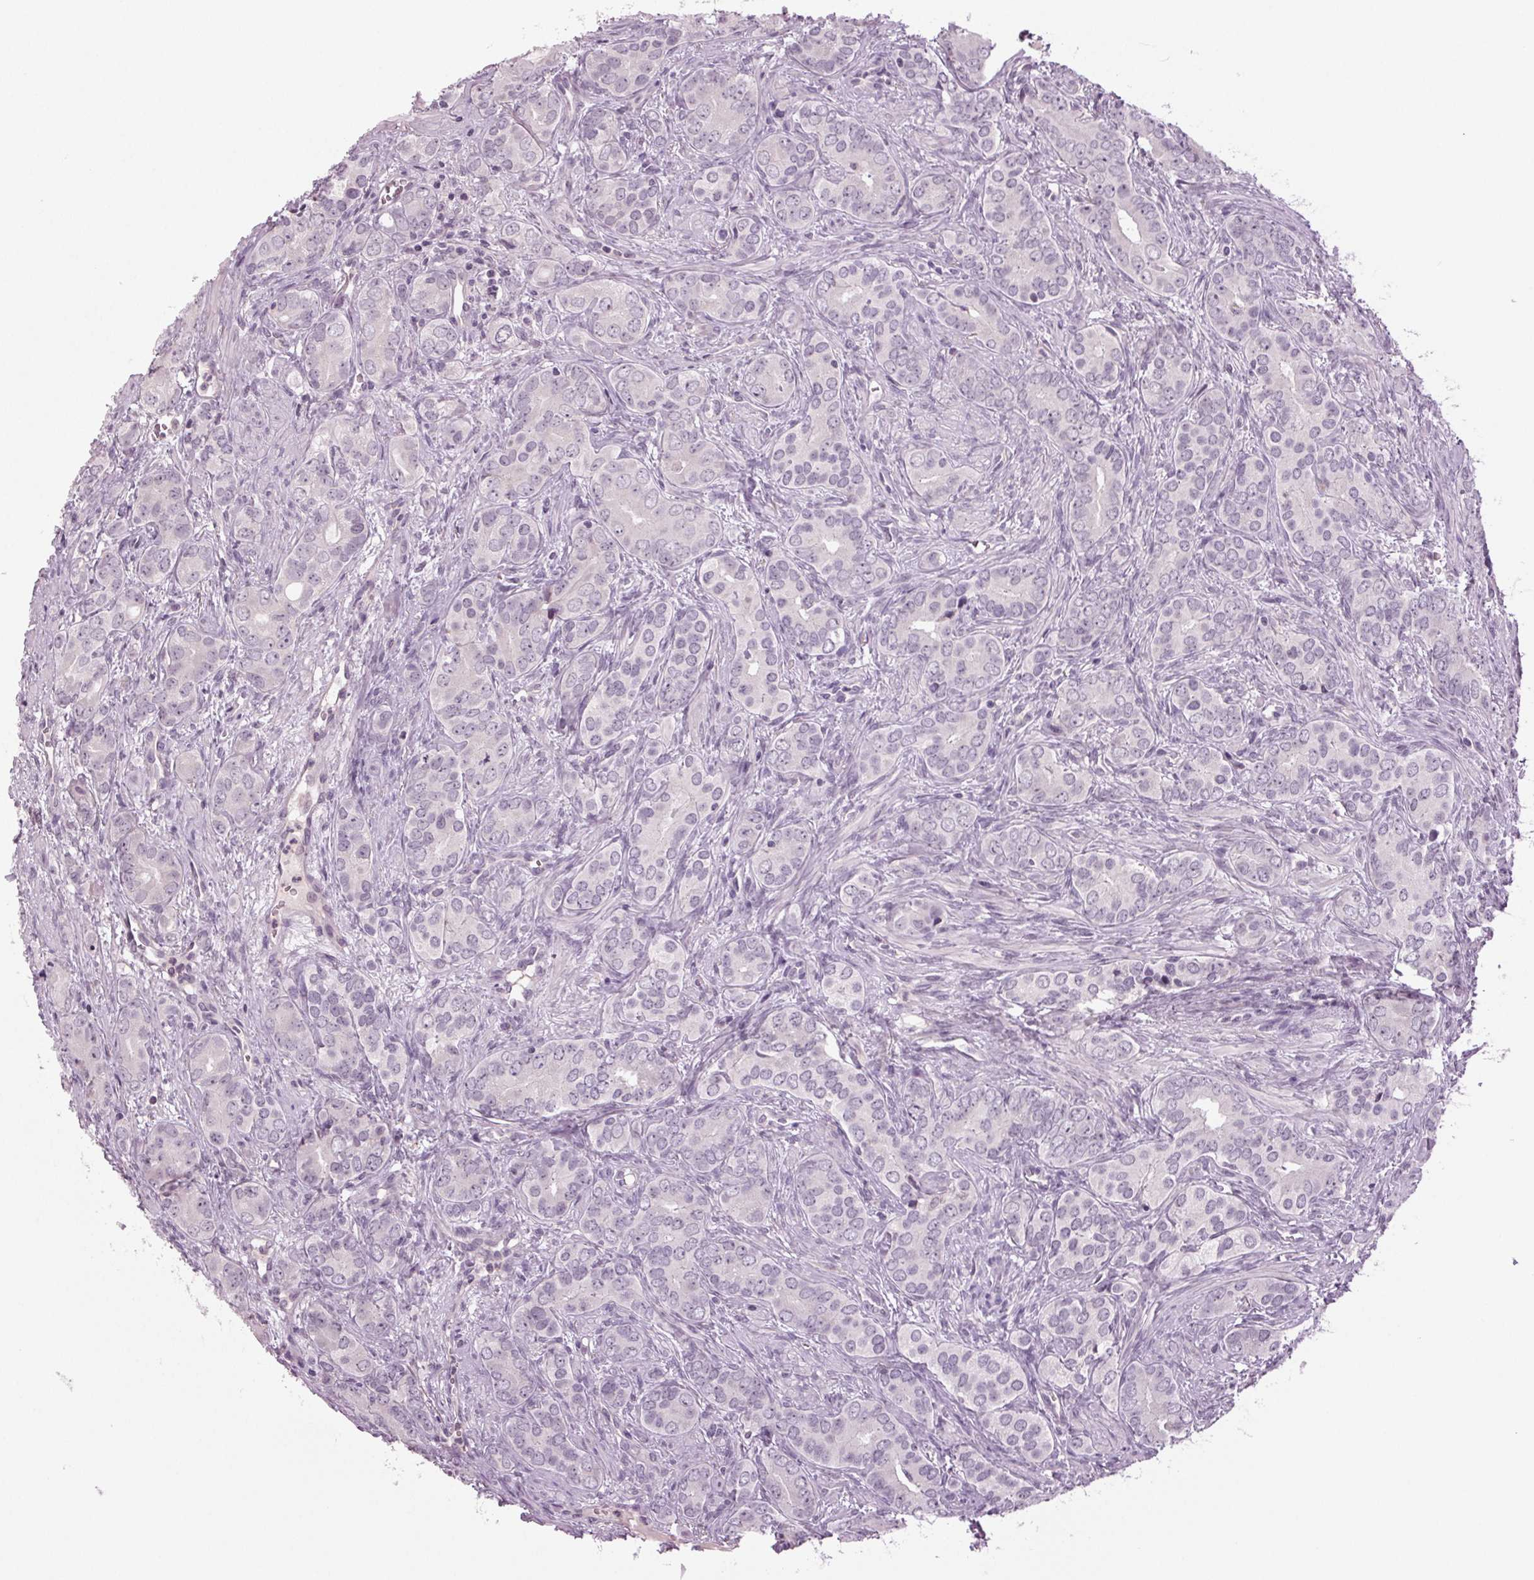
{"staining": {"intensity": "negative", "quantity": "none", "location": "none"}, "tissue": "prostate cancer", "cell_type": "Tumor cells", "image_type": "cancer", "snomed": [{"axis": "morphology", "description": "Adenocarcinoma, High grade"}, {"axis": "topography", "description": "Prostate"}], "caption": "High power microscopy image of an IHC micrograph of prostate high-grade adenocarcinoma, revealing no significant expression in tumor cells.", "gene": "DNAH12", "patient": {"sex": "male", "age": 84}}